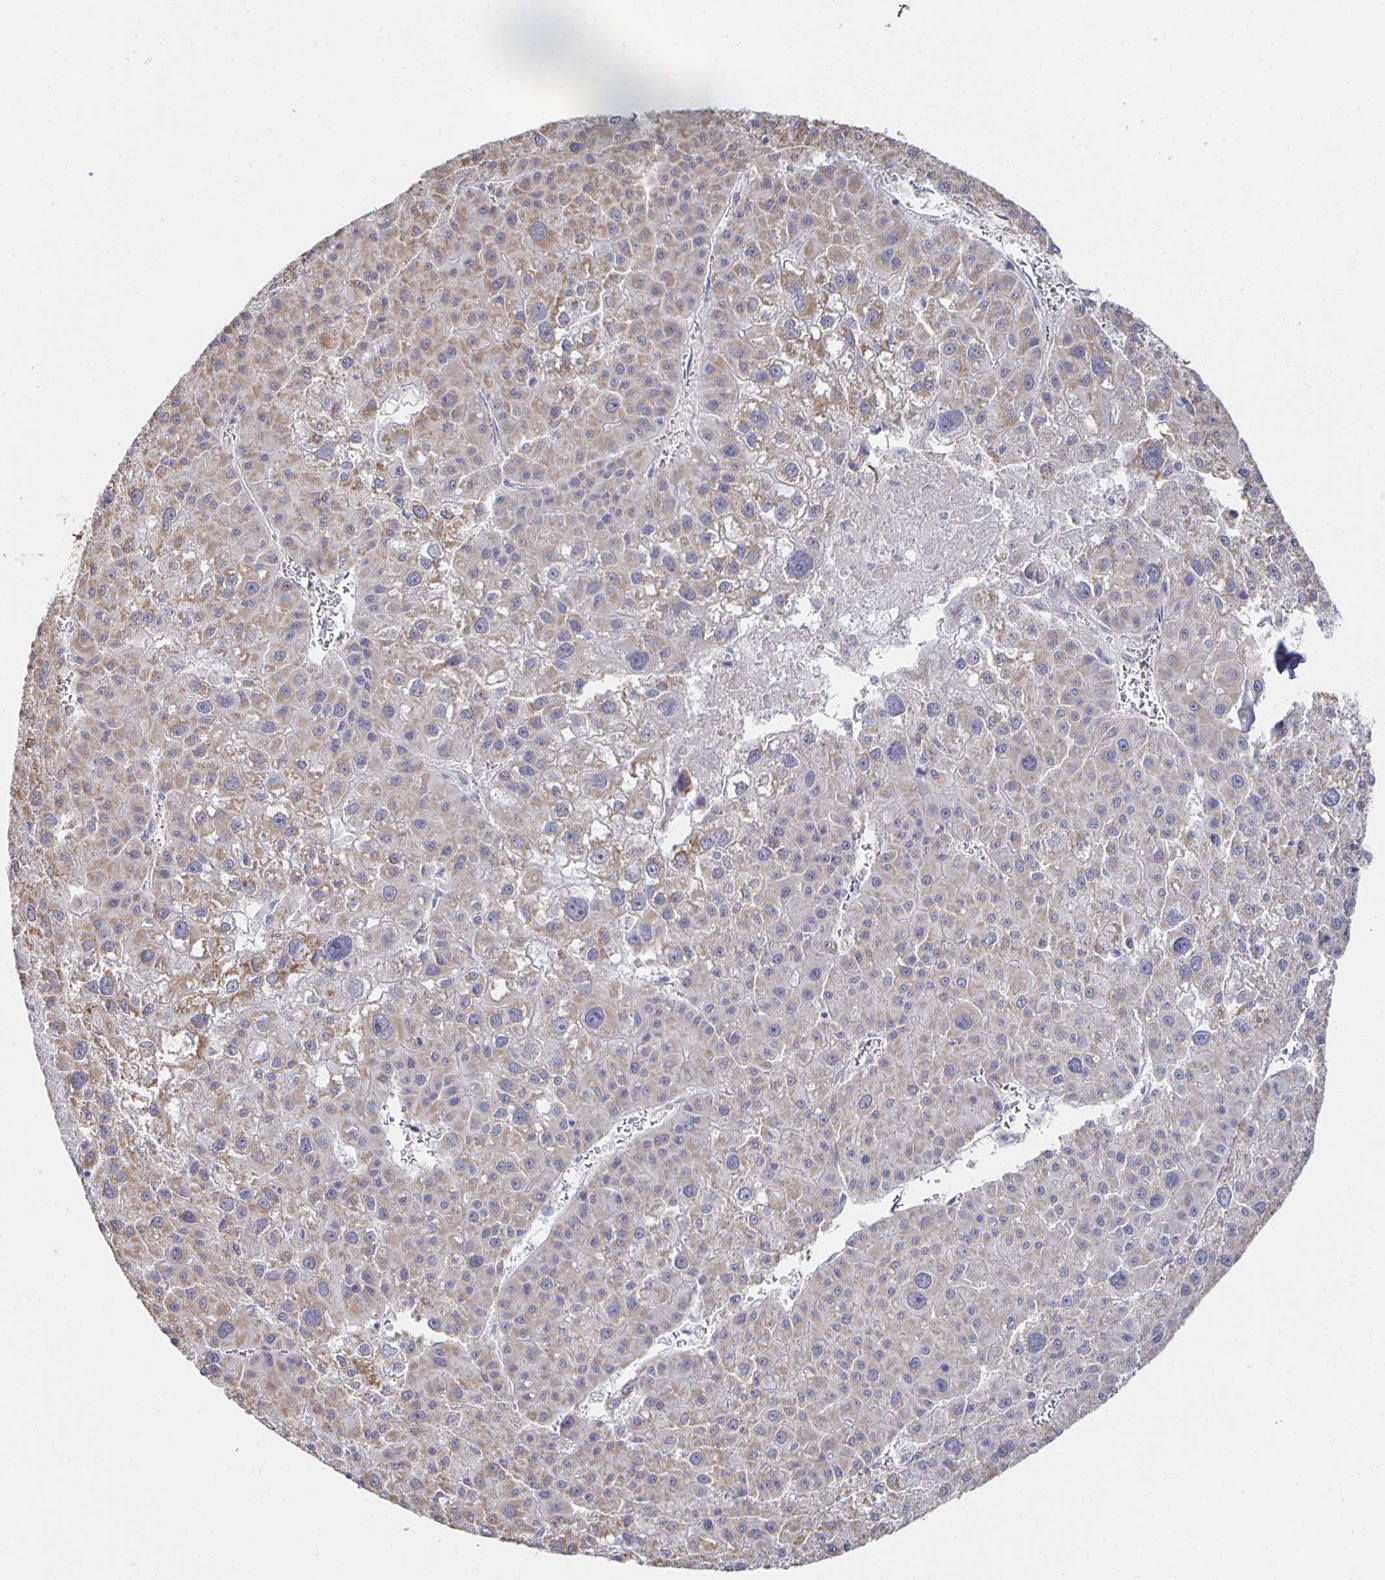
{"staining": {"intensity": "weak", "quantity": "25%-75%", "location": "cytoplasmic/membranous"}, "tissue": "liver cancer", "cell_type": "Tumor cells", "image_type": "cancer", "snomed": [{"axis": "morphology", "description": "Carcinoma, Hepatocellular, NOS"}, {"axis": "topography", "description": "Liver"}], "caption": "Protein staining exhibits weak cytoplasmic/membranous staining in about 25%-75% of tumor cells in liver cancer (hepatocellular carcinoma). Immunohistochemistry stains the protein in brown and the nuclei are stained blue.", "gene": "NKX2-8", "patient": {"sex": "male", "age": 73}}